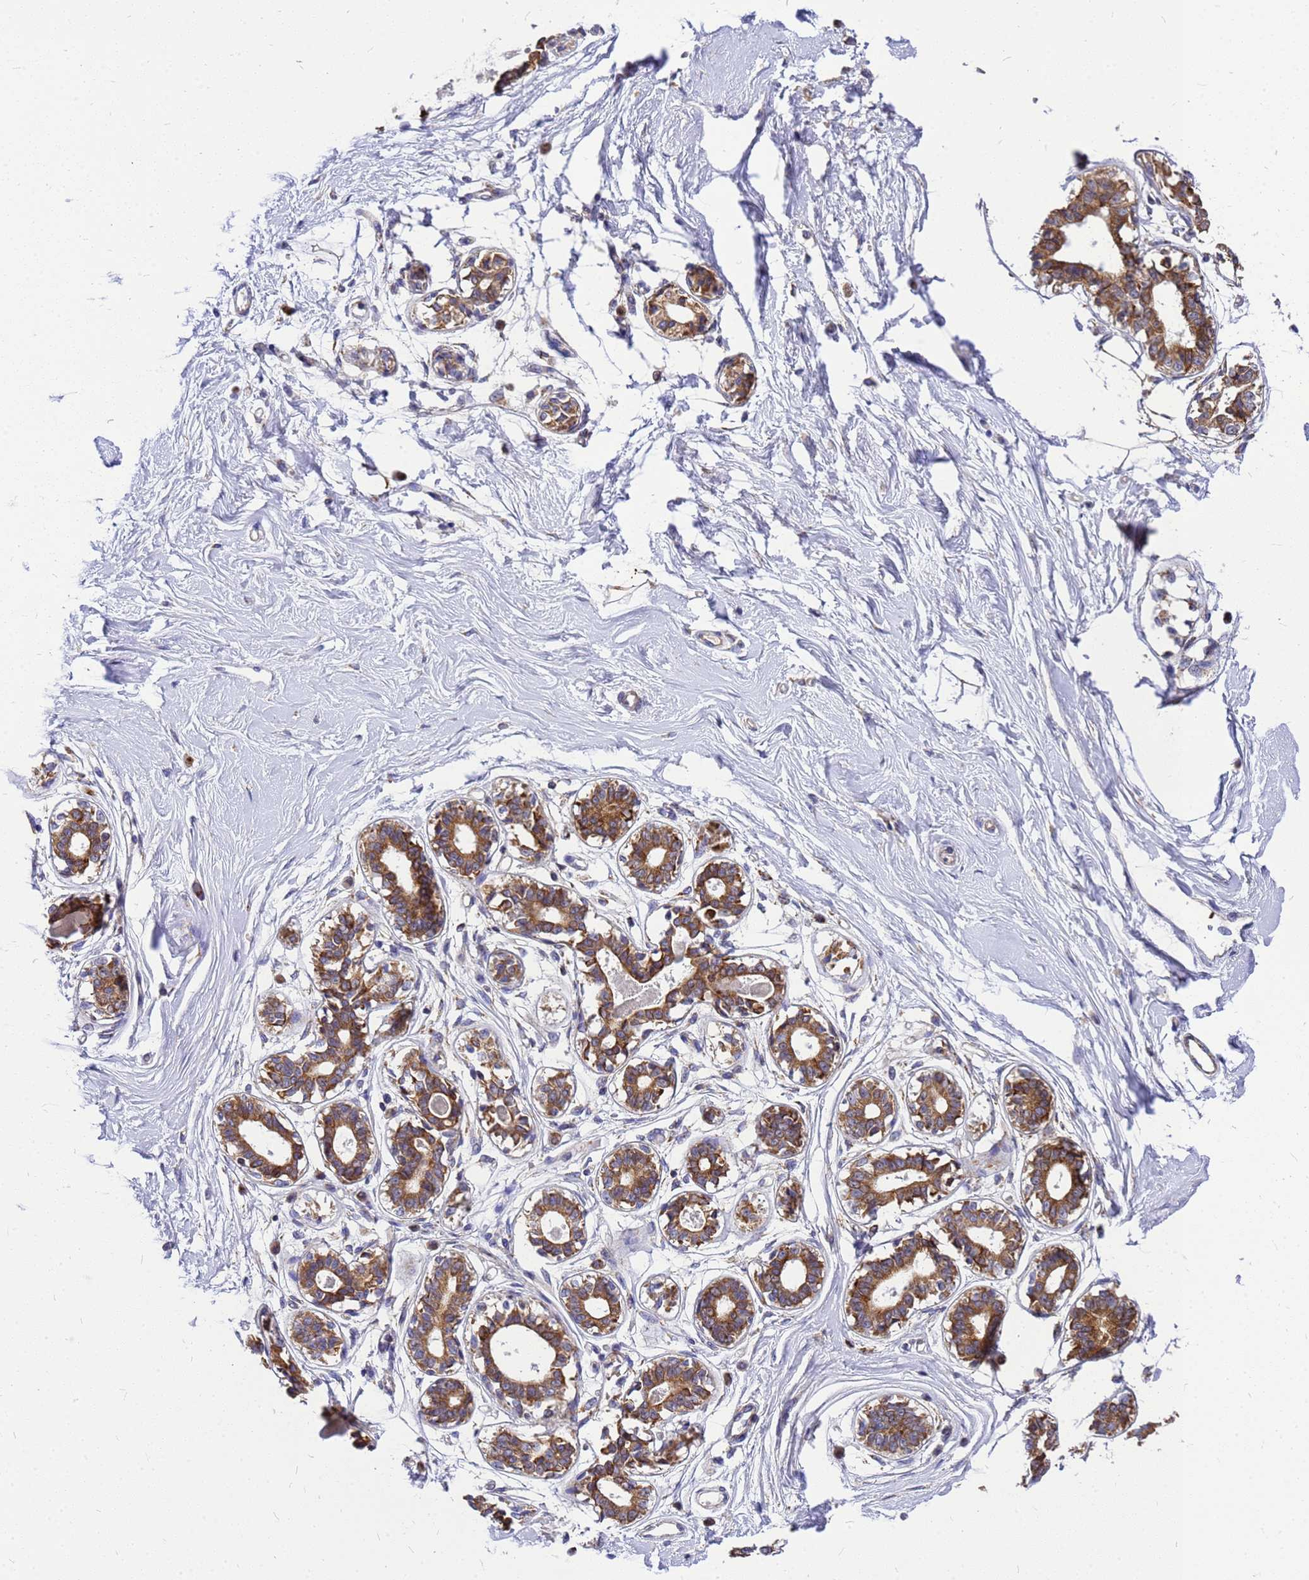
{"staining": {"intensity": "moderate", "quantity": ">75%", "location": "cytoplasmic/membranous"}, "tissue": "breast", "cell_type": "Adipocytes", "image_type": "normal", "snomed": [{"axis": "morphology", "description": "Normal tissue, NOS"}, {"axis": "topography", "description": "Breast"}], "caption": "Brown immunohistochemical staining in normal human breast demonstrates moderate cytoplasmic/membranous positivity in approximately >75% of adipocytes.", "gene": "CMC4", "patient": {"sex": "female", "age": 45}}